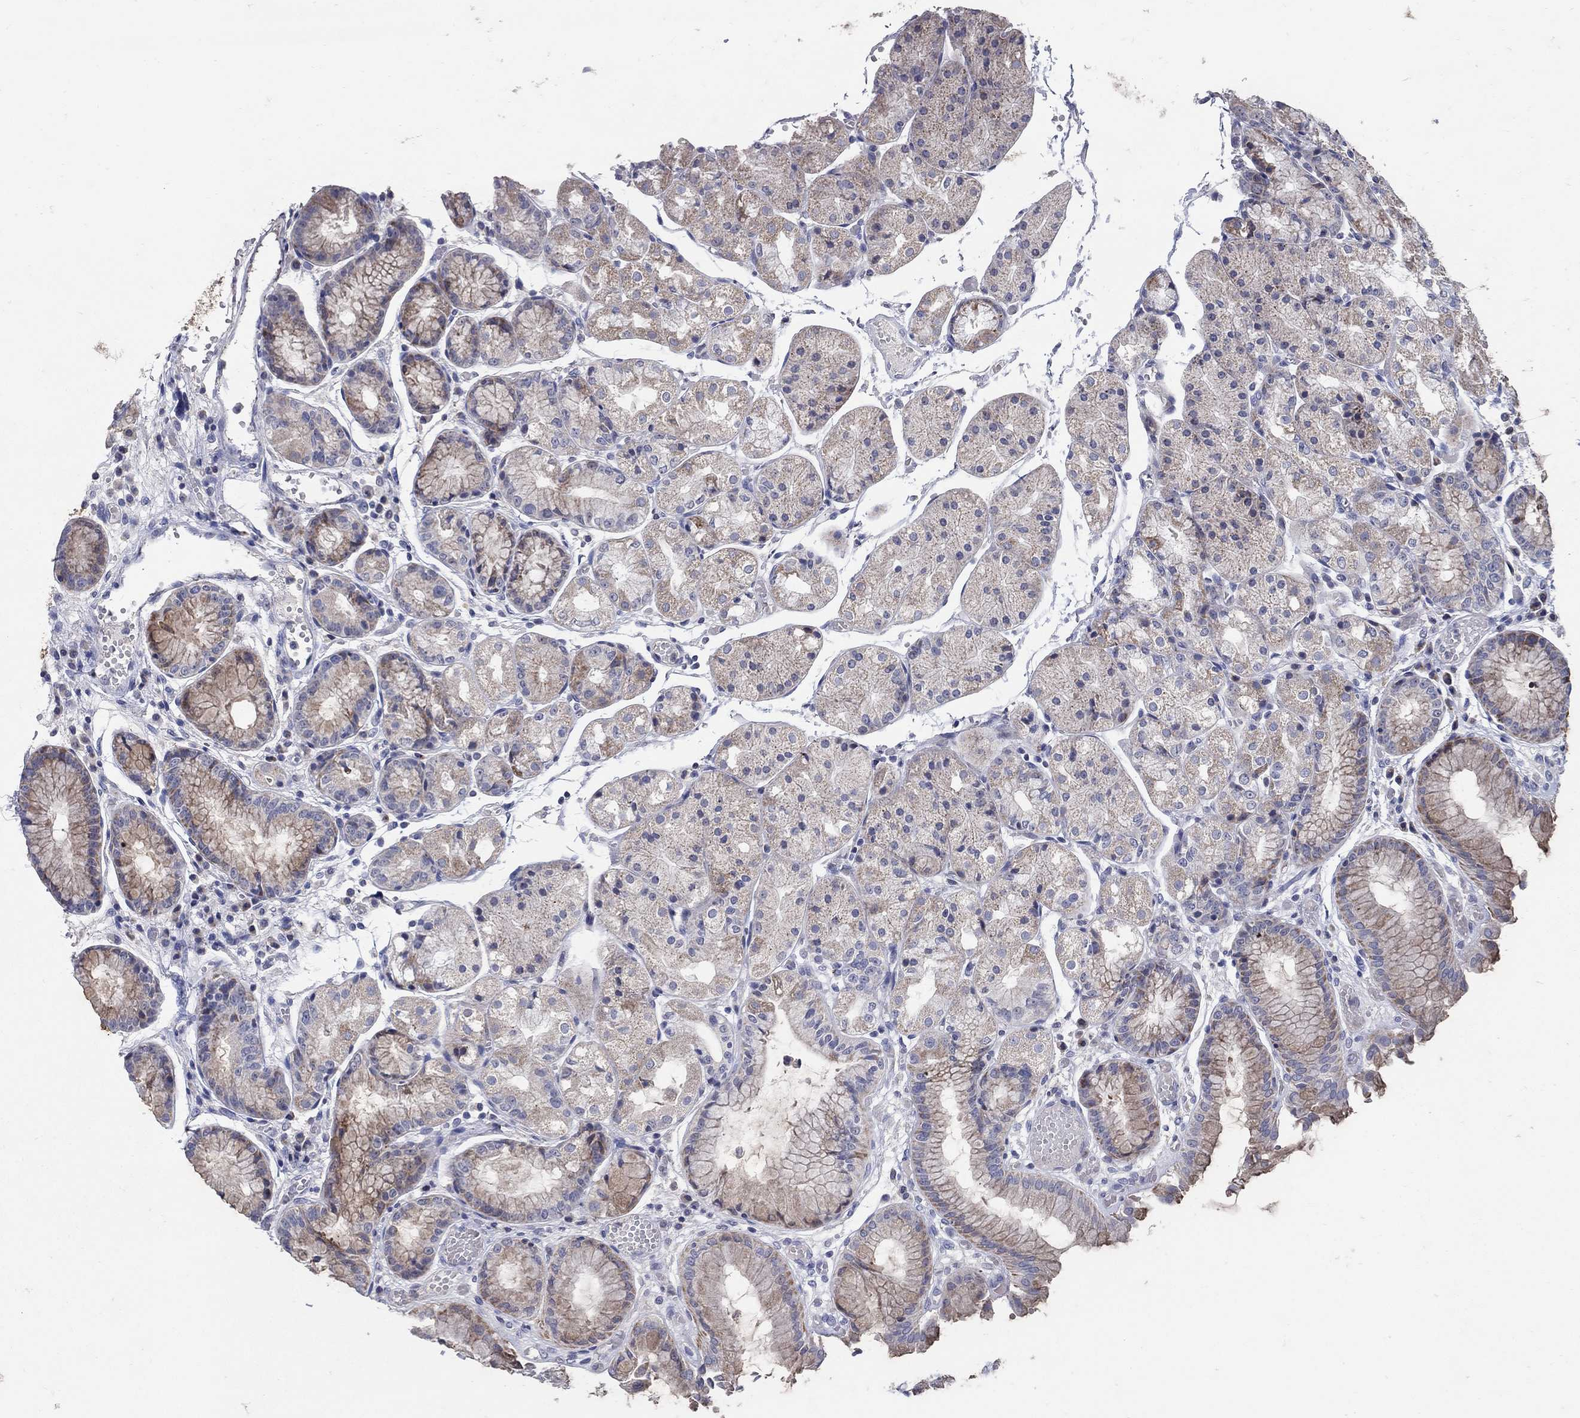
{"staining": {"intensity": "moderate", "quantity": "<25%", "location": "cytoplasmic/membranous"}, "tissue": "stomach", "cell_type": "Glandular cells", "image_type": "normal", "snomed": [{"axis": "morphology", "description": "Normal tissue, NOS"}, {"axis": "topography", "description": "Stomach, upper"}], "caption": "Immunohistochemical staining of normal human stomach displays <25% levels of moderate cytoplasmic/membranous protein expression in about <25% of glandular cells. (Brightfield microscopy of DAB IHC at high magnification).", "gene": "HMX2", "patient": {"sex": "male", "age": 72}}